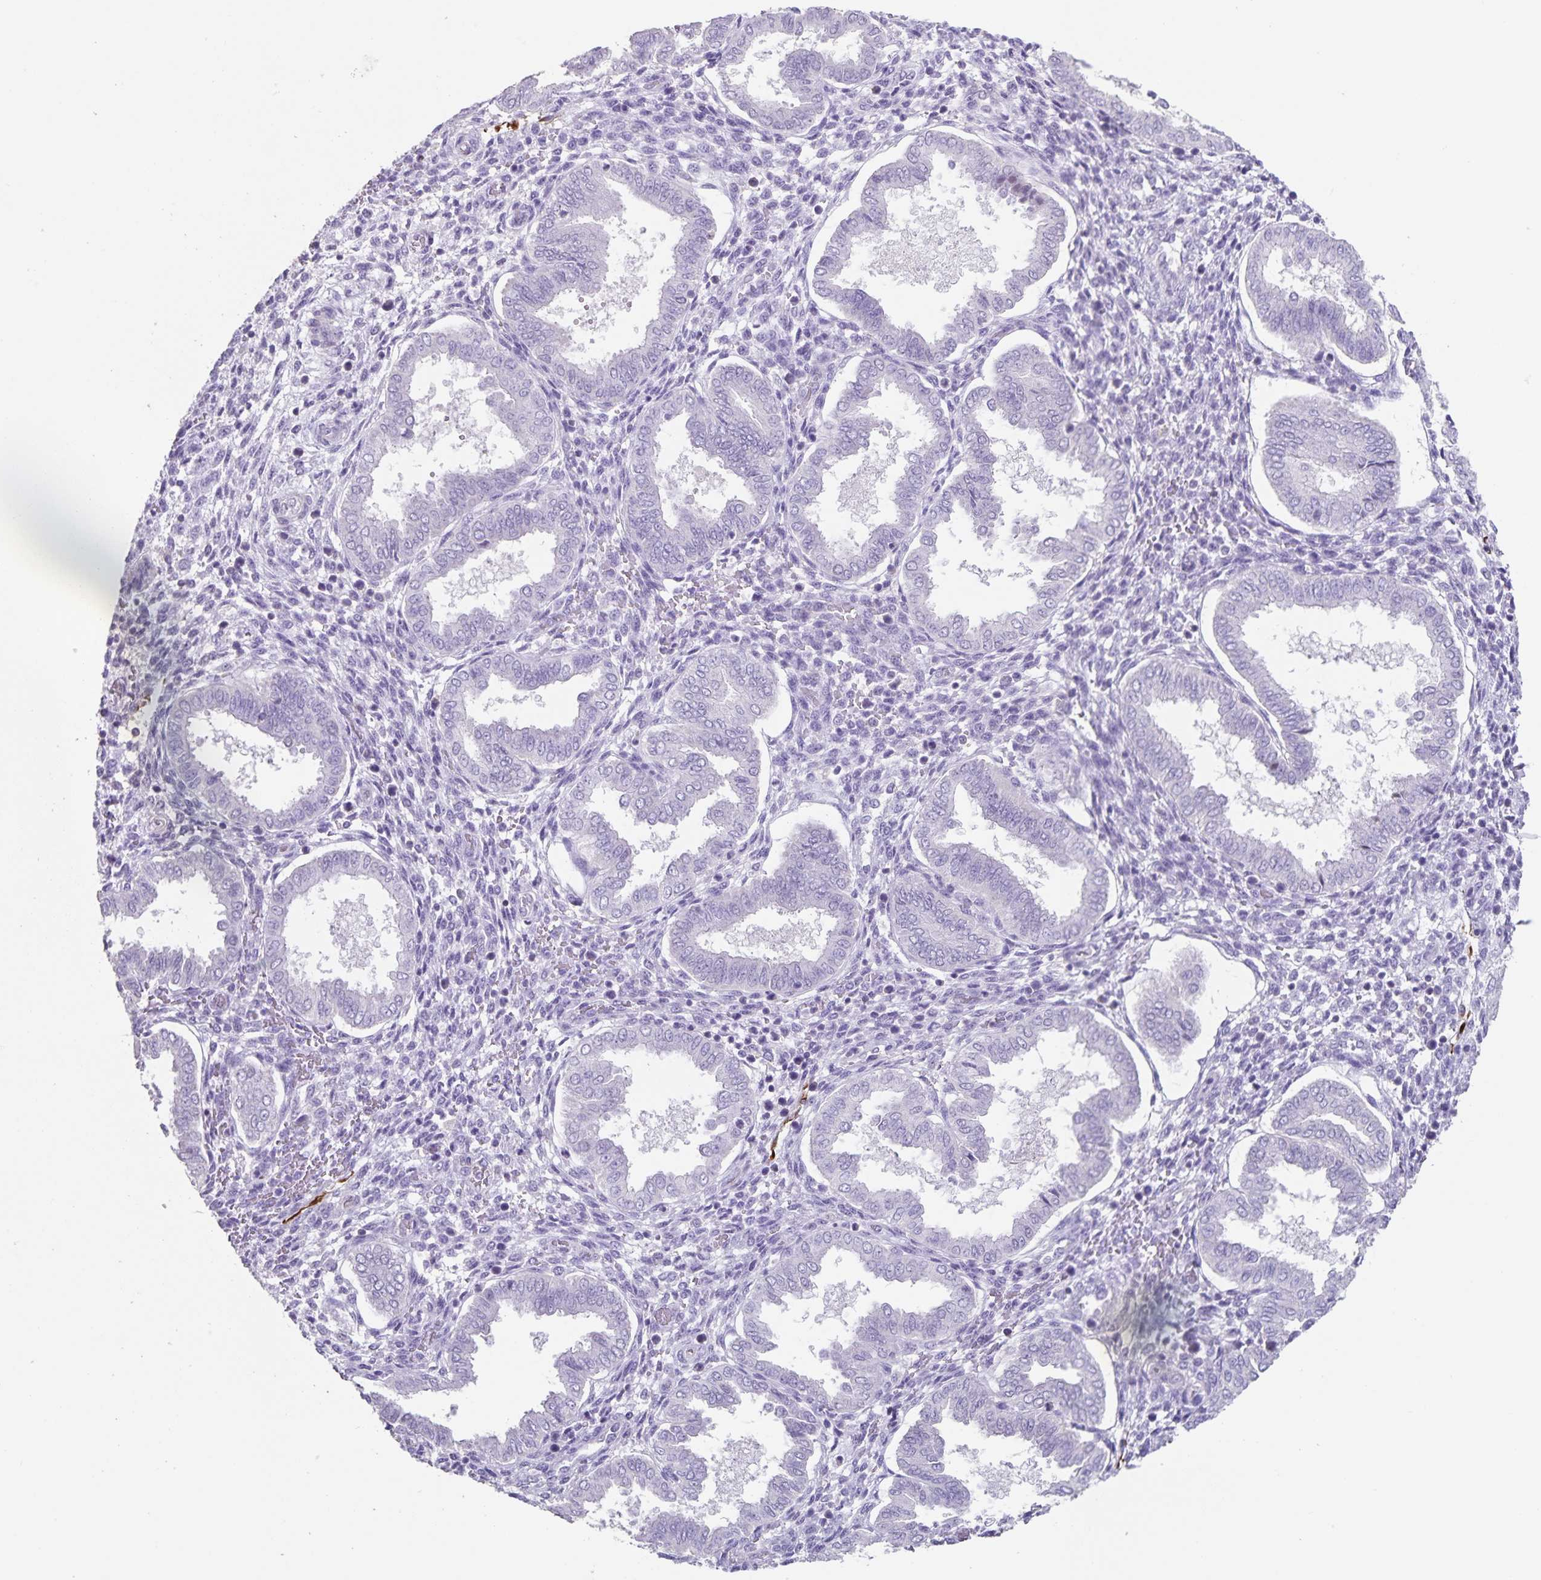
{"staining": {"intensity": "negative", "quantity": "none", "location": "none"}, "tissue": "endometrium", "cell_type": "Cells in endometrial stroma", "image_type": "normal", "snomed": [{"axis": "morphology", "description": "Normal tissue, NOS"}, {"axis": "topography", "description": "Endometrium"}], "caption": "Cells in endometrial stroma show no significant protein expression in benign endometrium. (DAB (3,3'-diaminobenzidine) immunohistochemistry, high magnification).", "gene": "SYNM", "patient": {"sex": "female", "age": 24}}